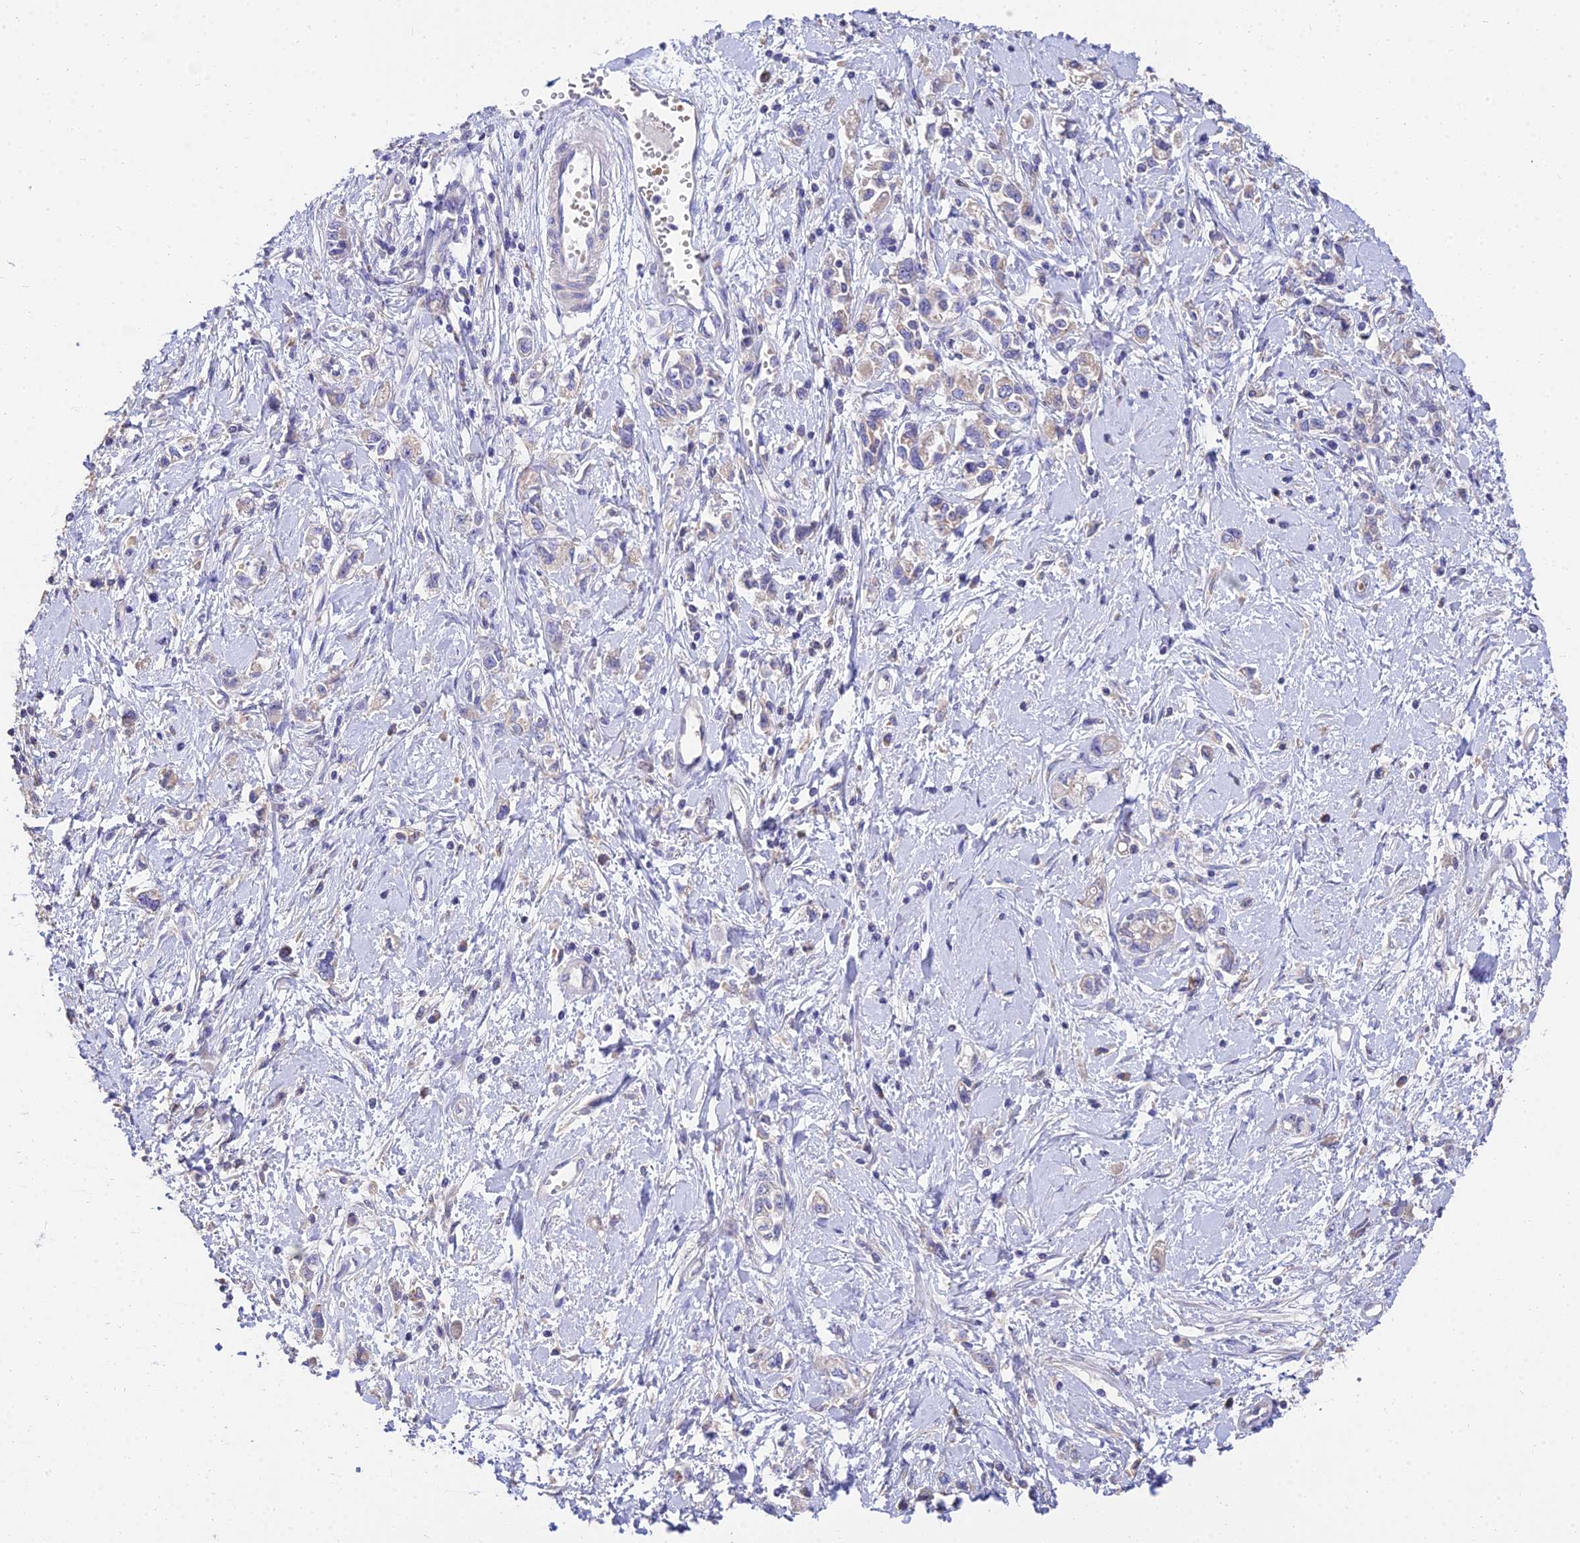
{"staining": {"intensity": "negative", "quantity": "none", "location": "none"}, "tissue": "stomach cancer", "cell_type": "Tumor cells", "image_type": "cancer", "snomed": [{"axis": "morphology", "description": "Adenocarcinoma, NOS"}, {"axis": "topography", "description": "Stomach"}], "caption": "DAB immunohistochemical staining of human stomach adenocarcinoma reveals no significant positivity in tumor cells.", "gene": "ARL8B", "patient": {"sex": "female", "age": 76}}